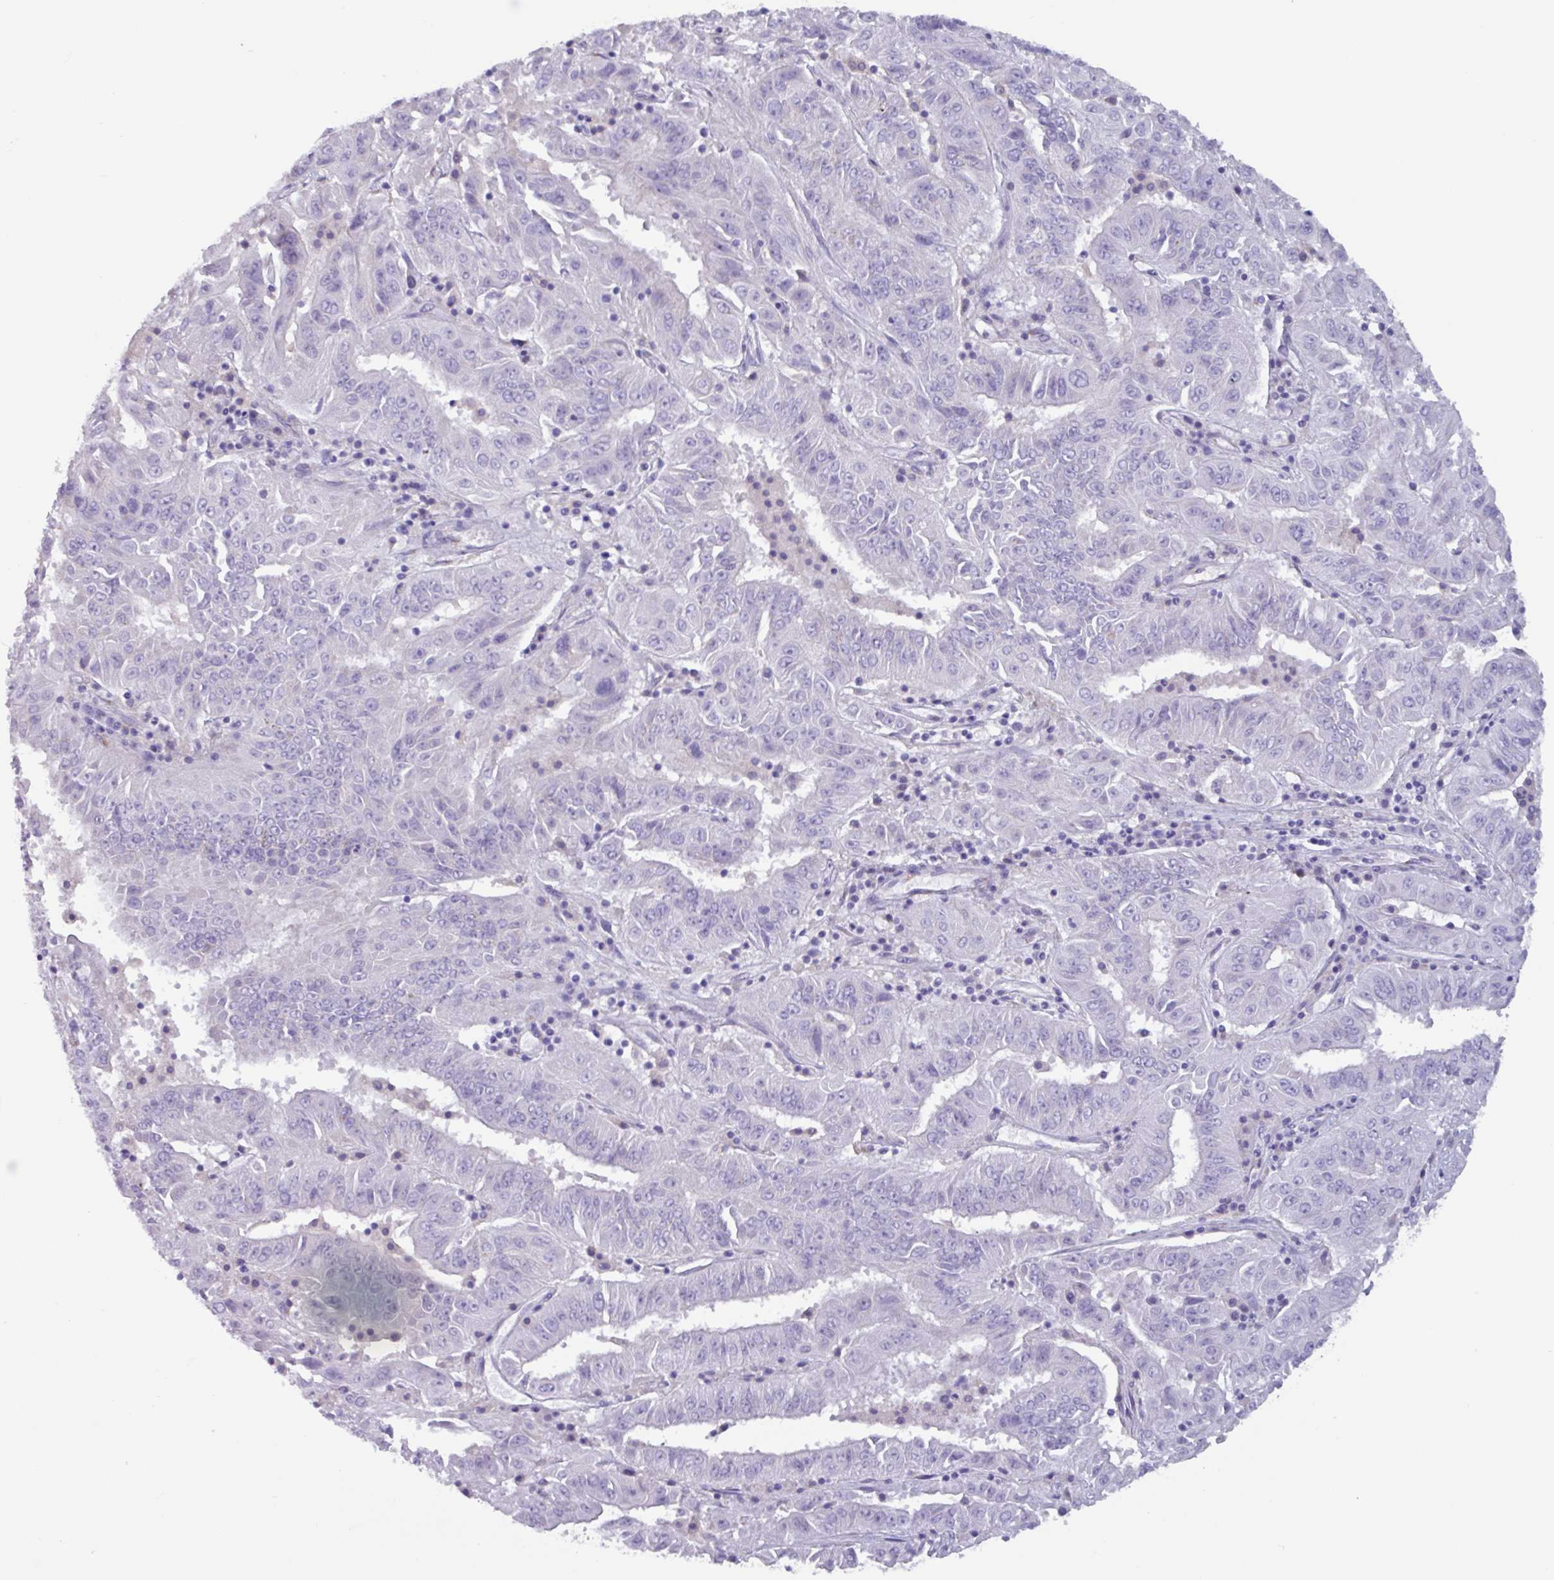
{"staining": {"intensity": "negative", "quantity": "none", "location": "none"}, "tissue": "pancreatic cancer", "cell_type": "Tumor cells", "image_type": "cancer", "snomed": [{"axis": "morphology", "description": "Adenocarcinoma, NOS"}, {"axis": "topography", "description": "Pancreas"}], "caption": "Immunohistochemistry image of human adenocarcinoma (pancreatic) stained for a protein (brown), which displays no expression in tumor cells.", "gene": "ADGRE1", "patient": {"sex": "male", "age": 63}}